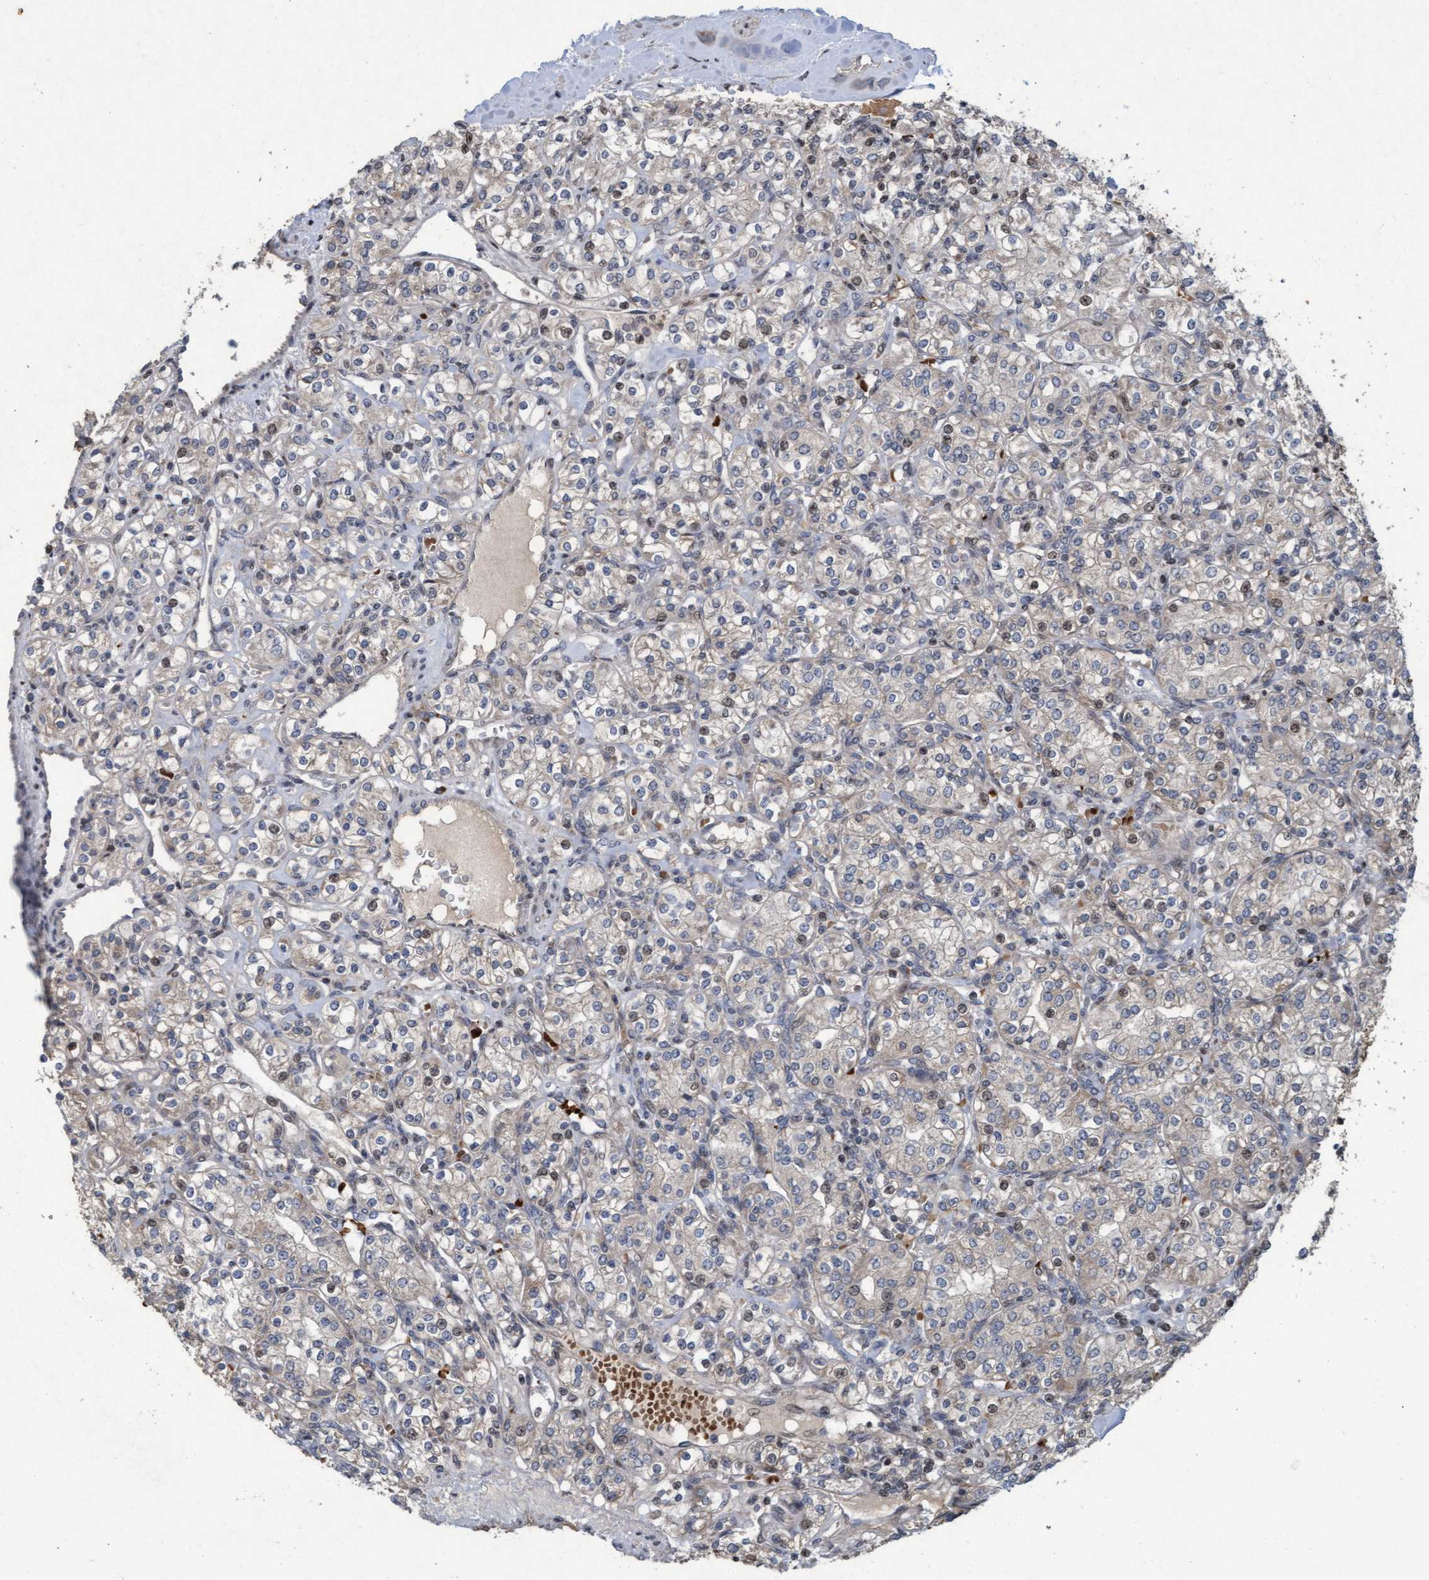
{"staining": {"intensity": "weak", "quantity": "<25%", "location": "cytoplasmic/membranous"}, "tissue": "renal cancer", "cell_type": "Tumor cells", "image_type": "cancer", "snomed": [{"axis": "morphology", "description": "Adenocarcinoma, NOS"}, {"axis": "topography", "description": "Kidney"}], "caption": "Immunohistochemical staining of human renal cancer (adenocarcinoma) displays no significant expression in tumor cells.", "gene": "KCNC2", "patient": {"sex": "male", "age": 77}}